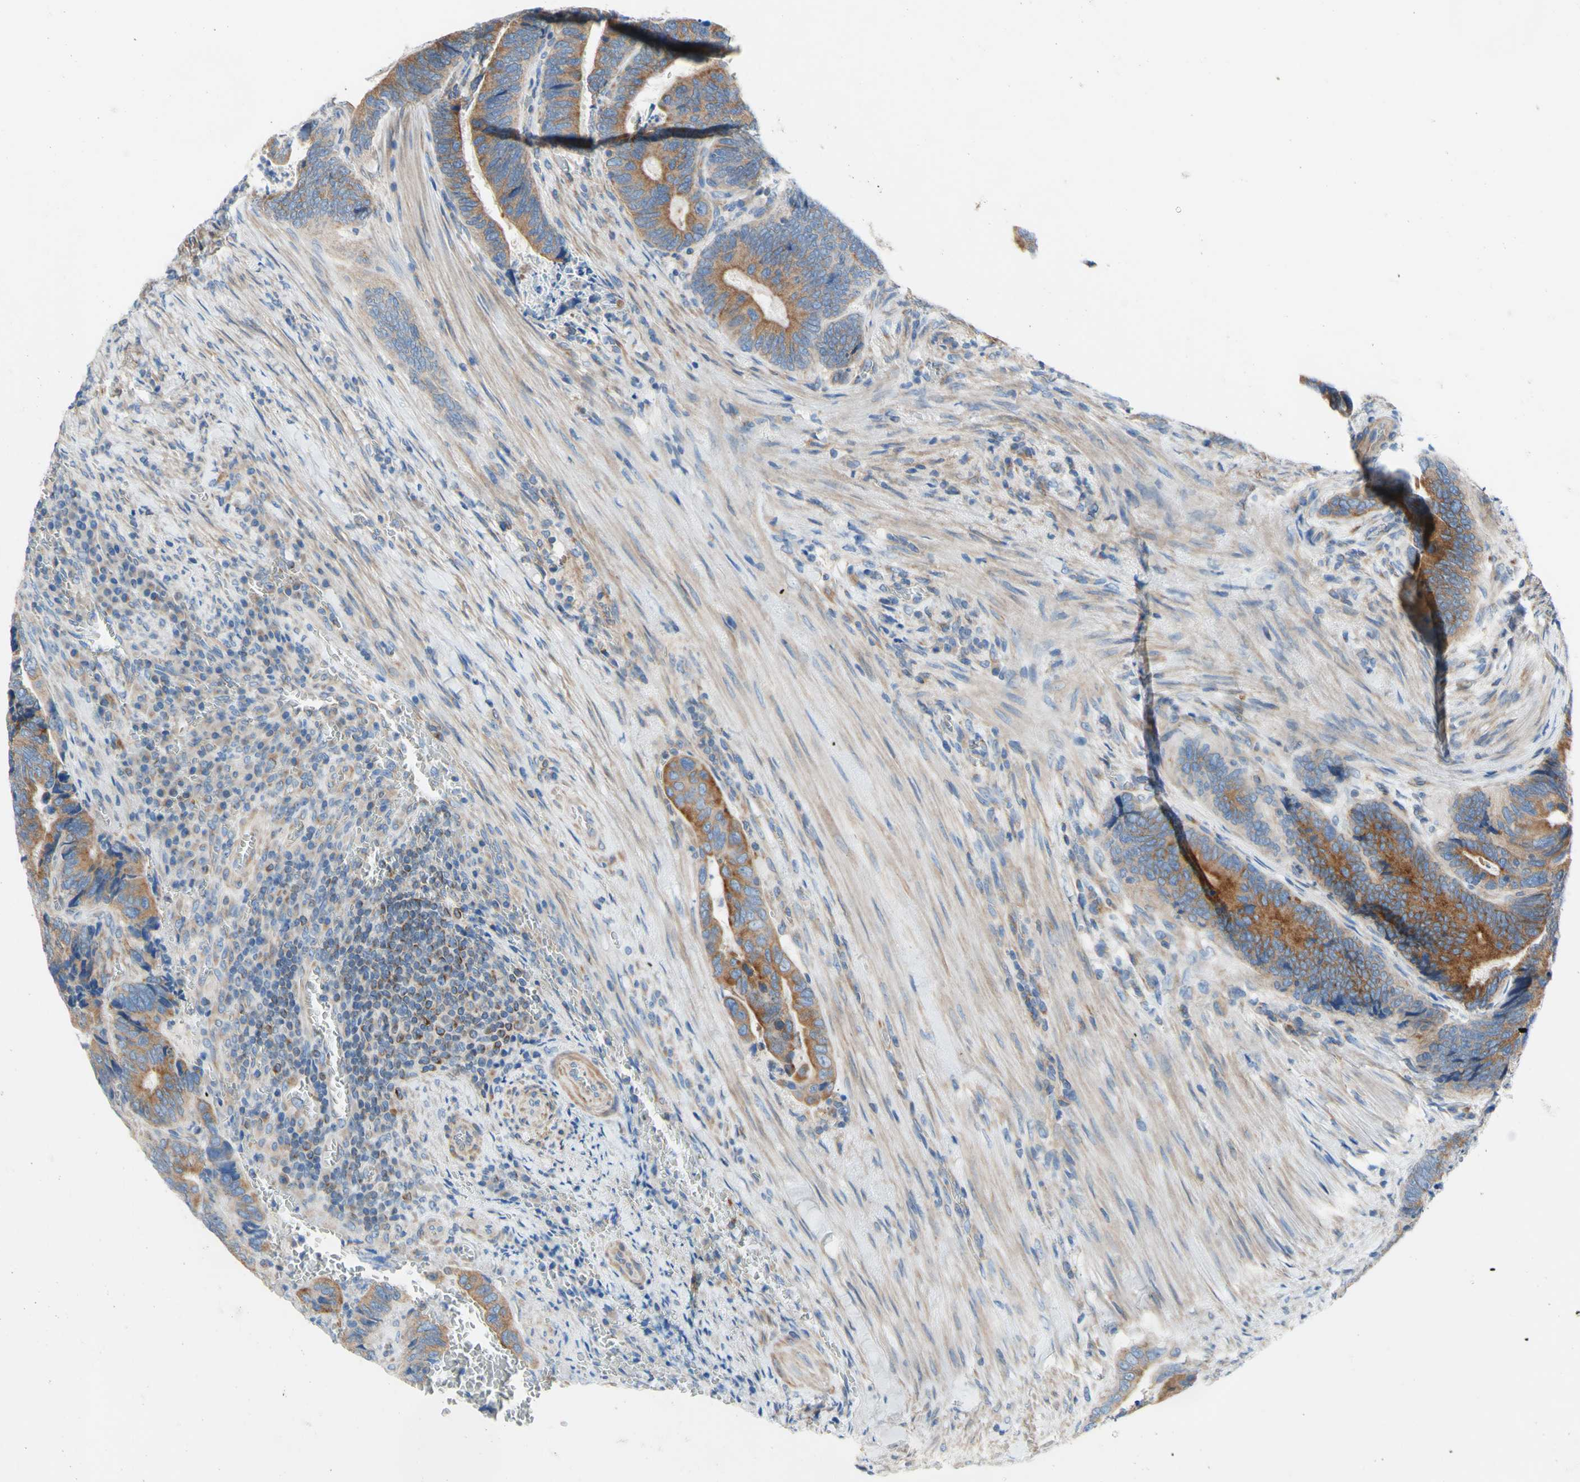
{"staining": {"intensity": "strong", "quantity": "25%-75%", "location": "cytoplasmic/membranous"}, "tissue": "colorectal cancer", "cell_type": "Tumor cells", "image_type": "cancer", "snomed": [{"axis": "morphology", "description": "Adenocarcinoma, NOS"}, {"axis": "topography", "description": "Colon"}], "caption": "Tumor cells reveal strong cytoplasmic/membranous positivity in approximately 25%-75% of cells in adenocarcinoma (colorectal). Using DAB (brown) and hematoxylin (blue) stains, captured at high magnification using brightfield microscopy.", "gene": "RETREG2", "patient": {"sex": "male", "age": 72}}